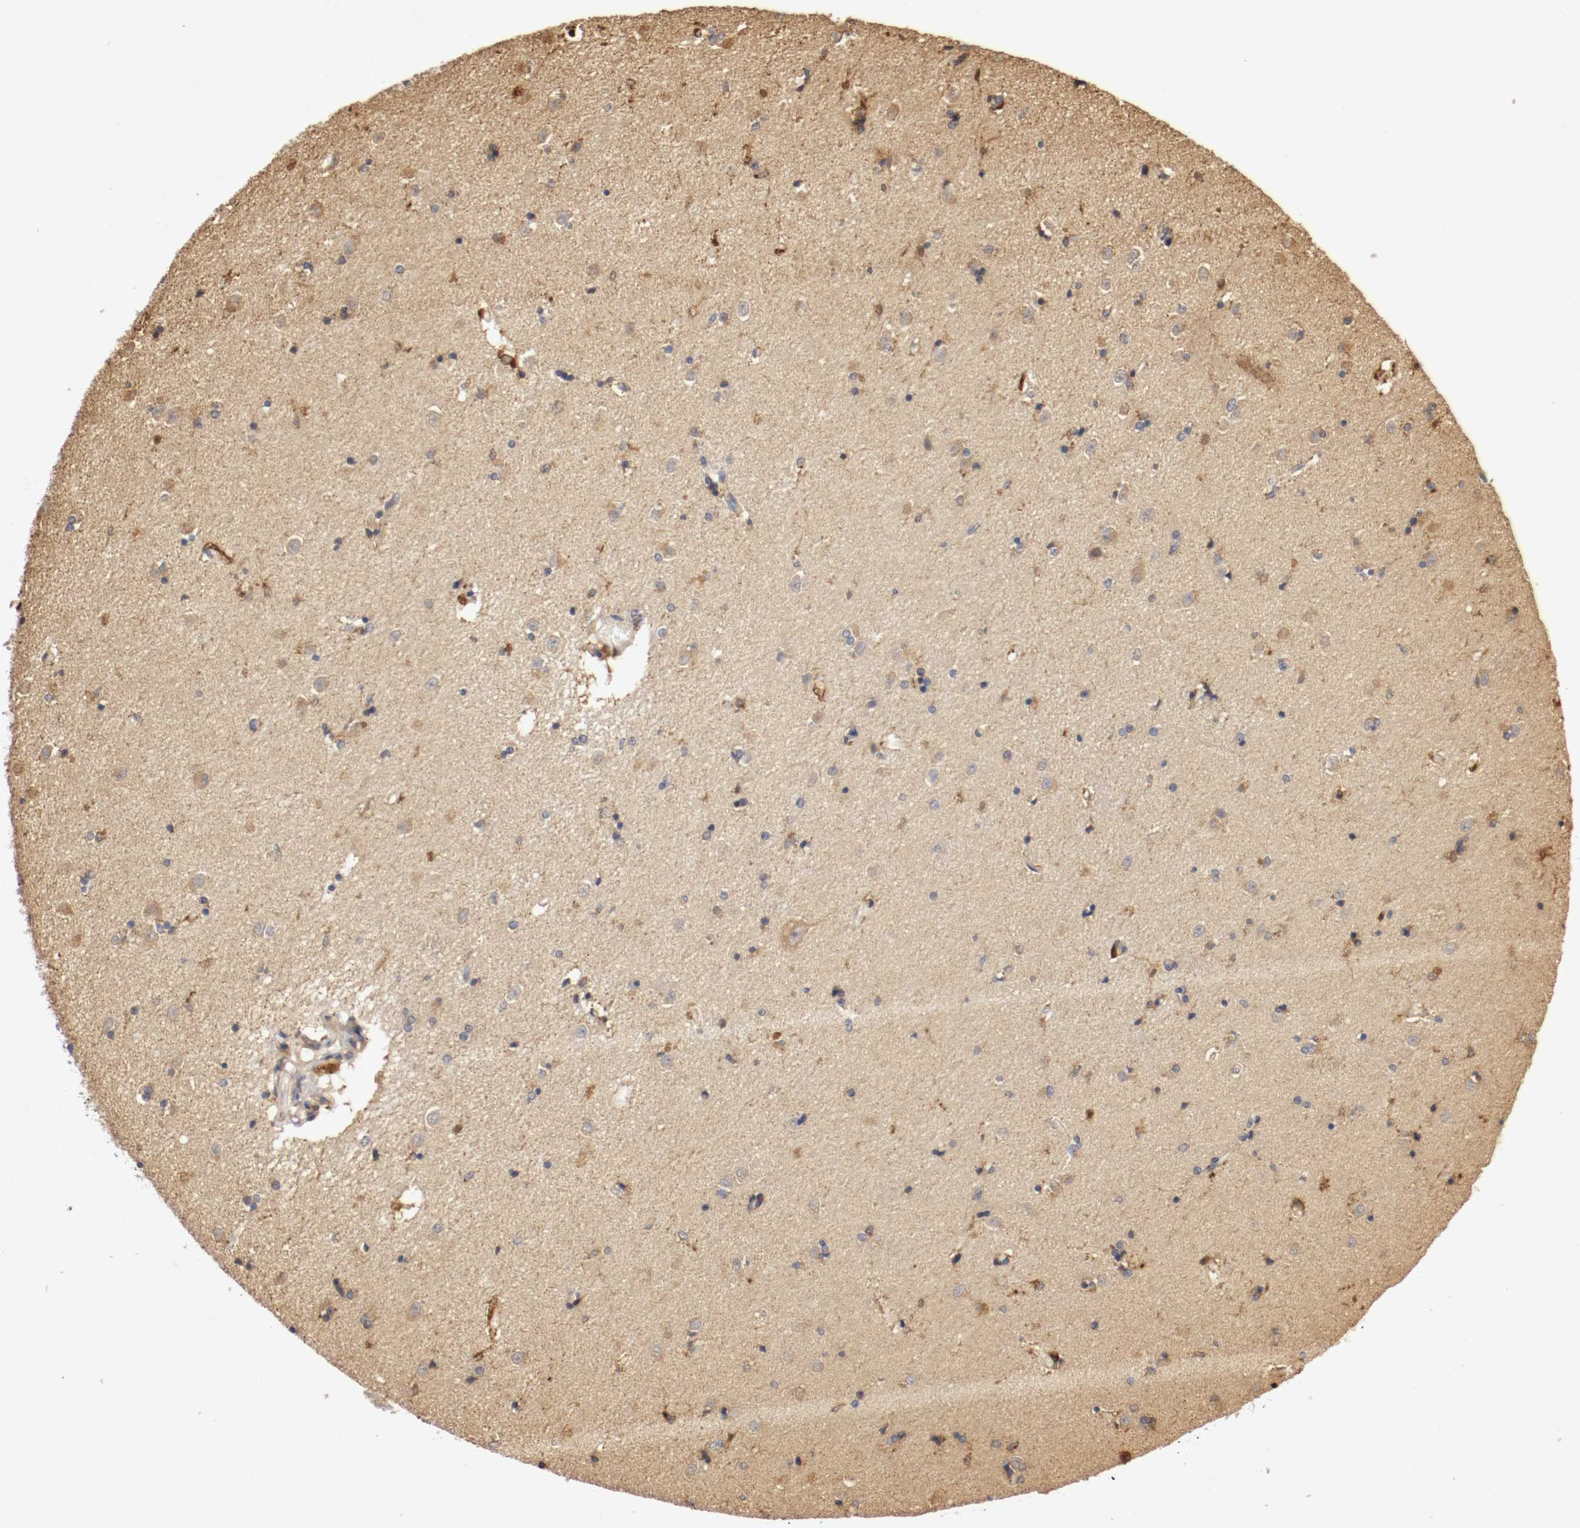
{"staining": {"intensity": "weak", "quantity": "<25%", "location": "cytoplasmic/membranous"}, "tissue": "caudate", "cell_type": "Glial cells", "image_type": "normal", "snomed": [{"axis": "morphology", "description": "Normal tissue, NOS"}, {"axis": "topography", "description": "Lateral ventricle wall"}], "caption": "This image is of normal caudate stained with immunohistochemistry to label a protein in brown with the nuclei are counter-stained blue. There is no staining in glial cells.", "gene": "VEZT", "patient": {"sex": "female", "age": 54}}